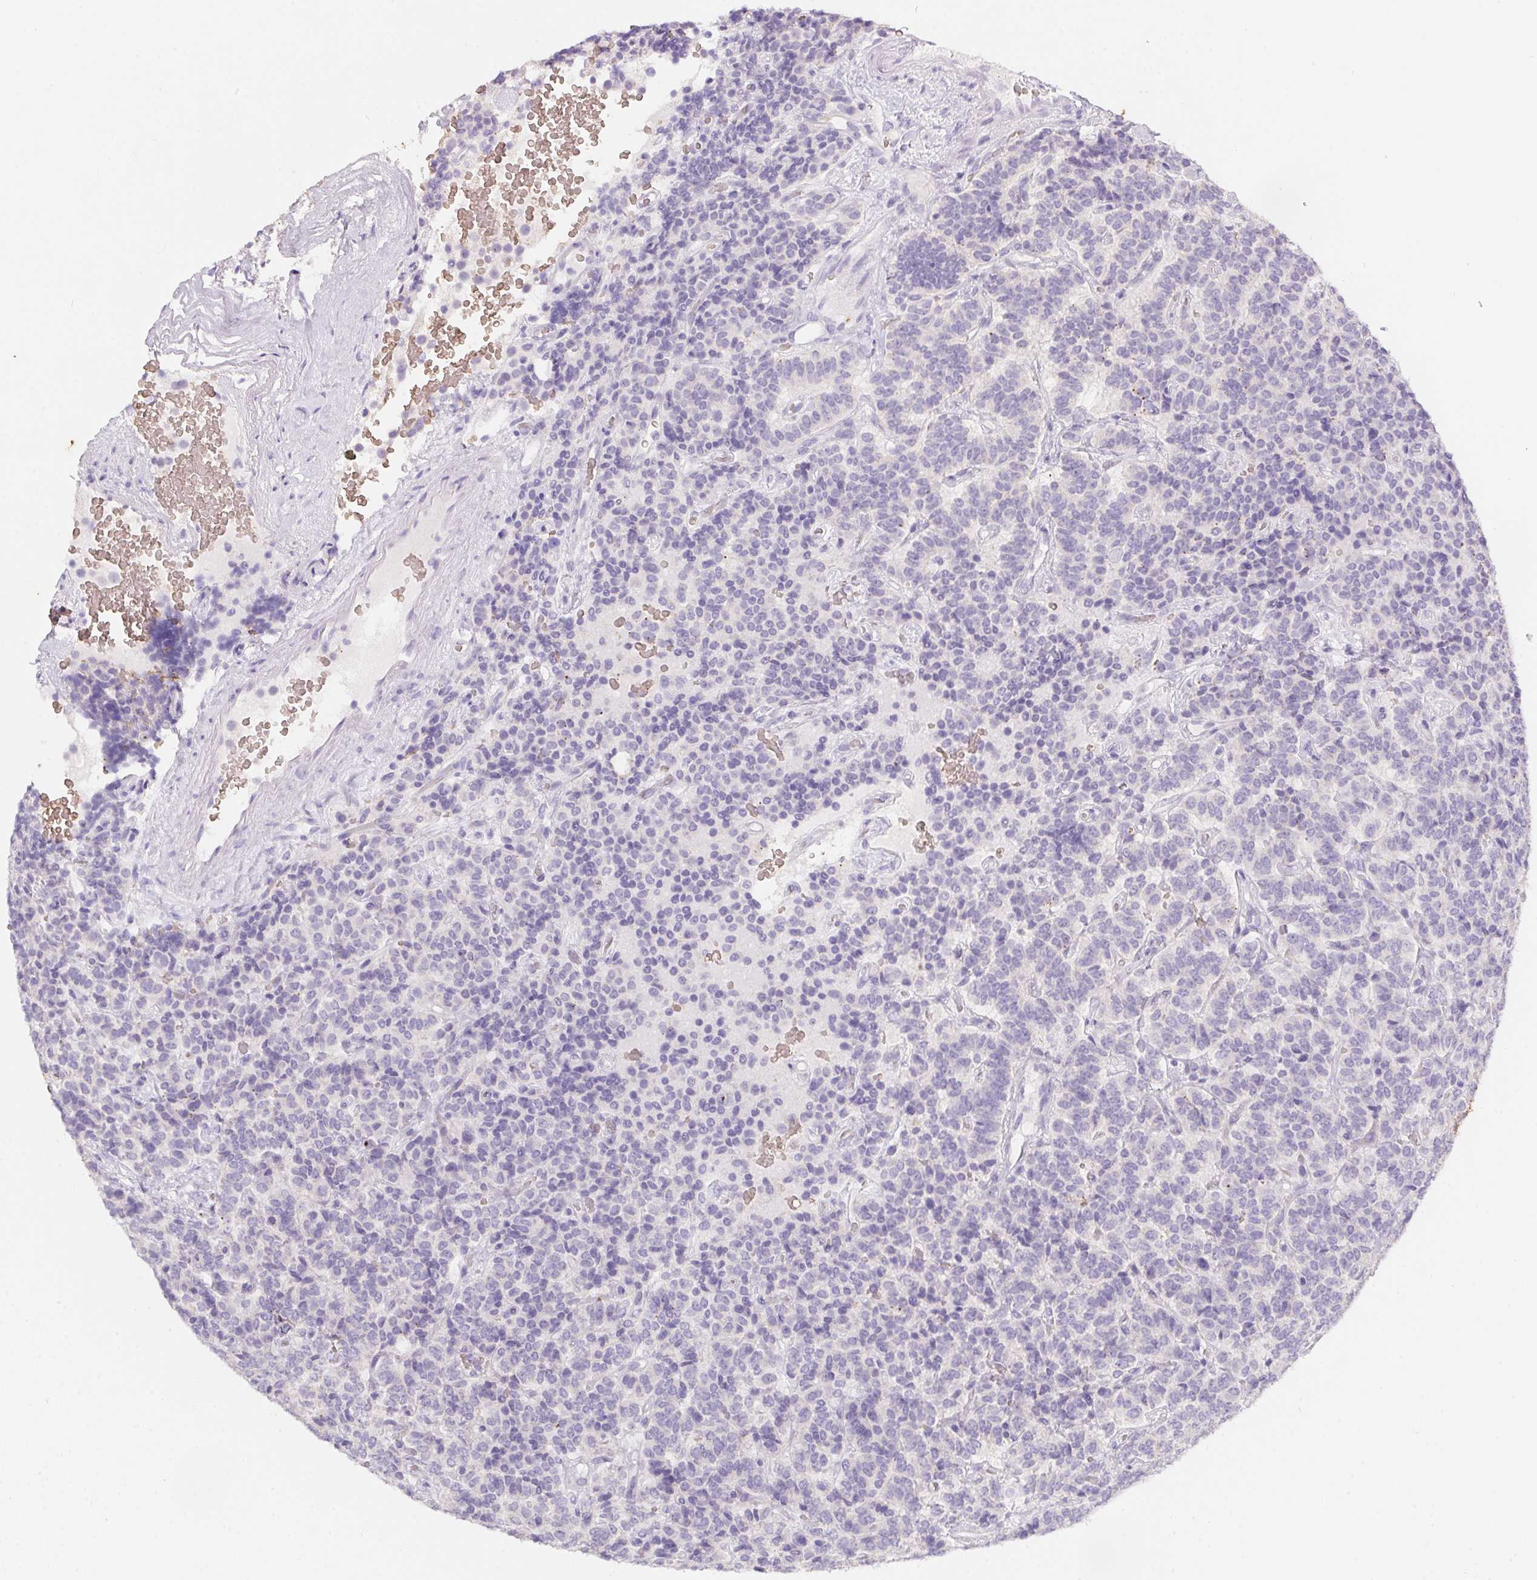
{"staining": {"intensity": "negative", "quantity": "none", "location": "none"}, "tissue": "carcinoid", "cell_type": "Tumor cells", "image_type": "cancer", "snomed": [{"axis": "morphology", "description": "Carcinoid, malignant, NOS"}, {"axis": "topography", "description": "Pancreas"}], "caption": "Tumor cells are negative for brown protein staining in carcinoid. The staining is performed using DAB (3,3'-diaminobenzidine) brown chromogen with nuclei counter-stained in using hematoxylin.", "gene": "DCD", "patient": {"sex": "male", "age": 36}}